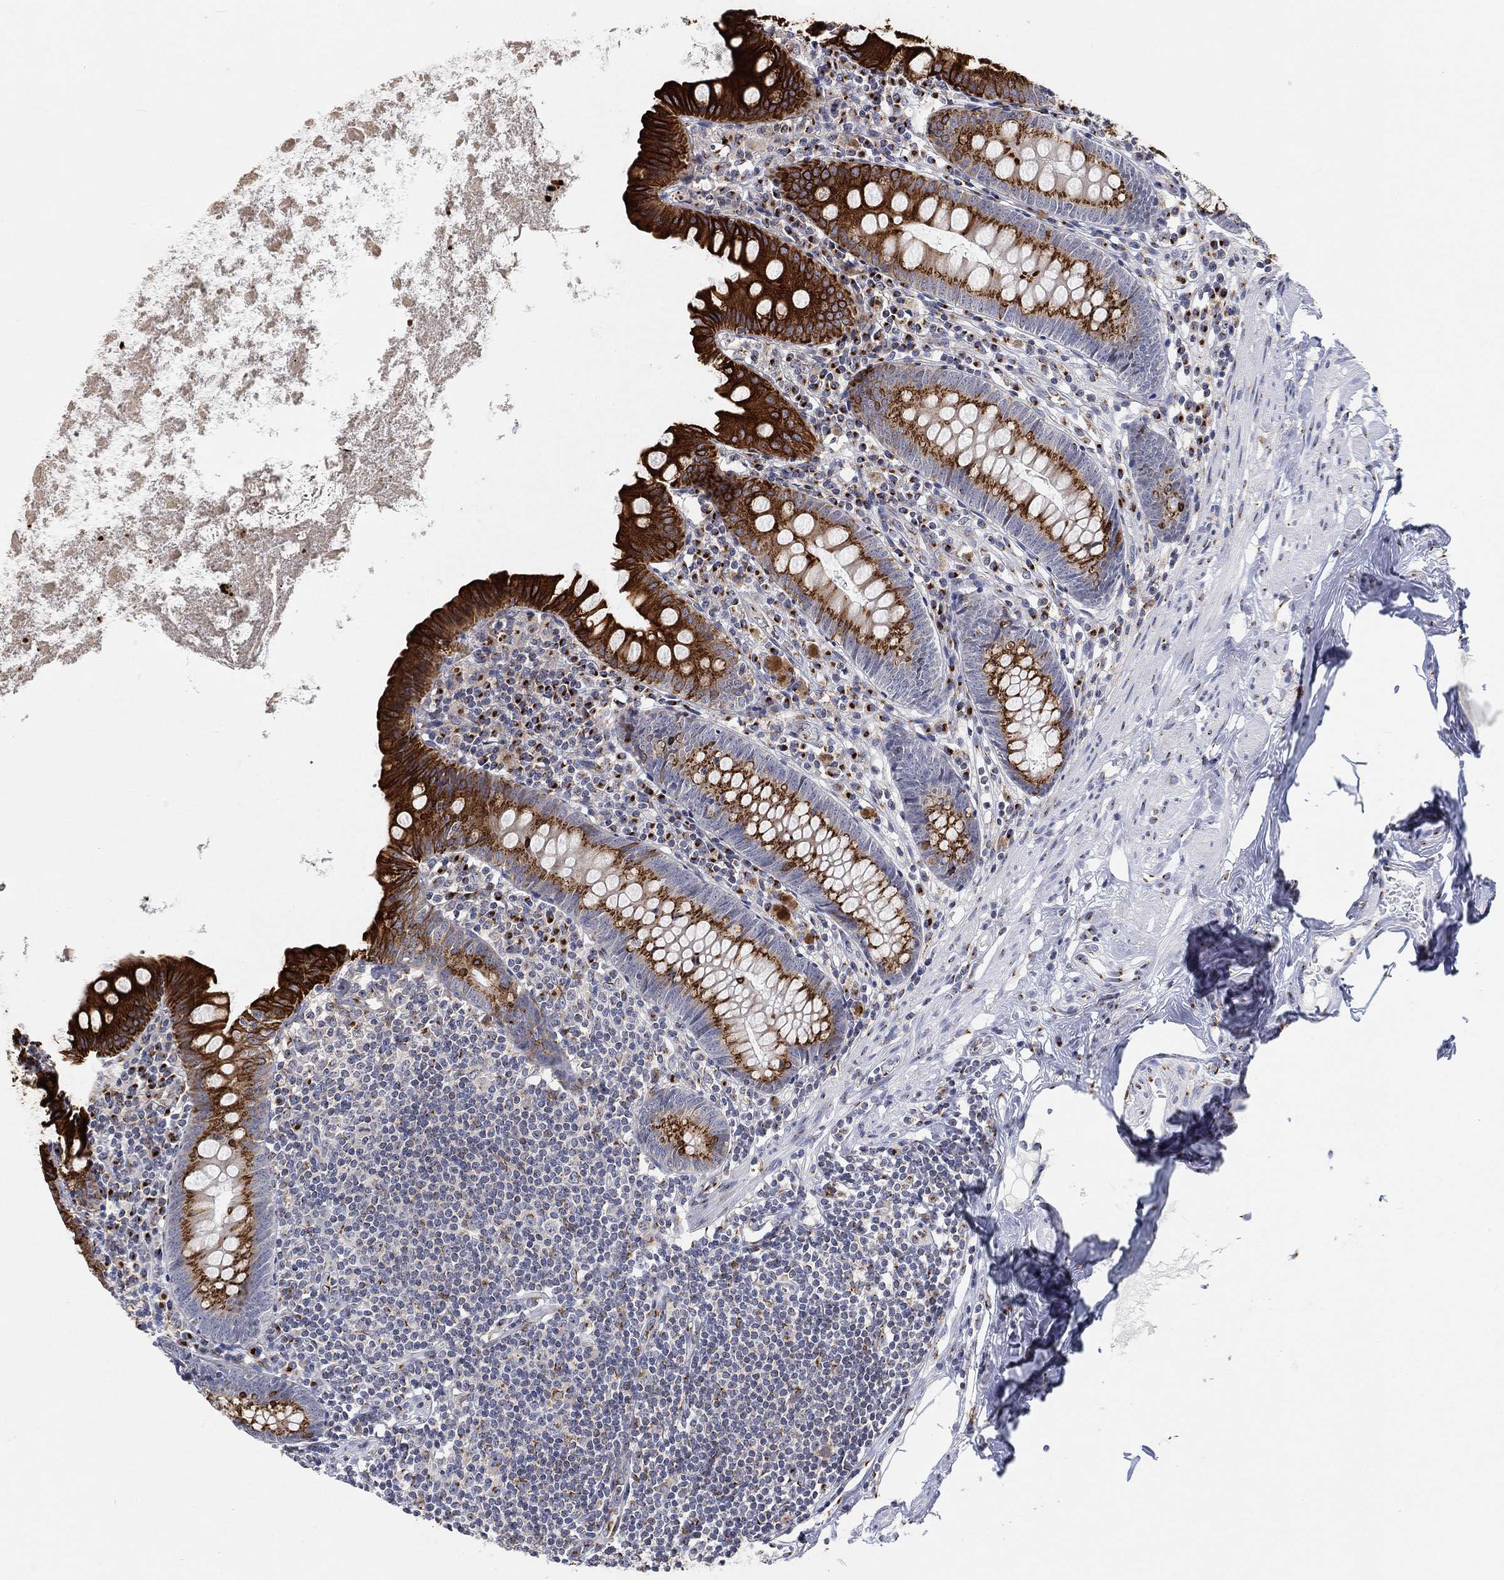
{"staining": {"intensity": "strong", "quantity": ">75%", "location": "cytoplasmic/membranous"}, "tissue": "appendix", "cell_type": "Glandular cells", "image_type": "normal", "snomed": [{"axis": "morphology", "description": "Normal tissue, NOS"}, {"axis": "topography", "description": "Appendix"}], "caption": "IHC micrograph of benign appendix: appendix stained using IHC shows high levels of strong protein expression localized specifically in the cytoplasmic/membranous of glandular cells, appearing as a cytoplasmic/membranous brown color.", "gene": "TICAM1", "patient": {"sex": "female", "age": 82}}